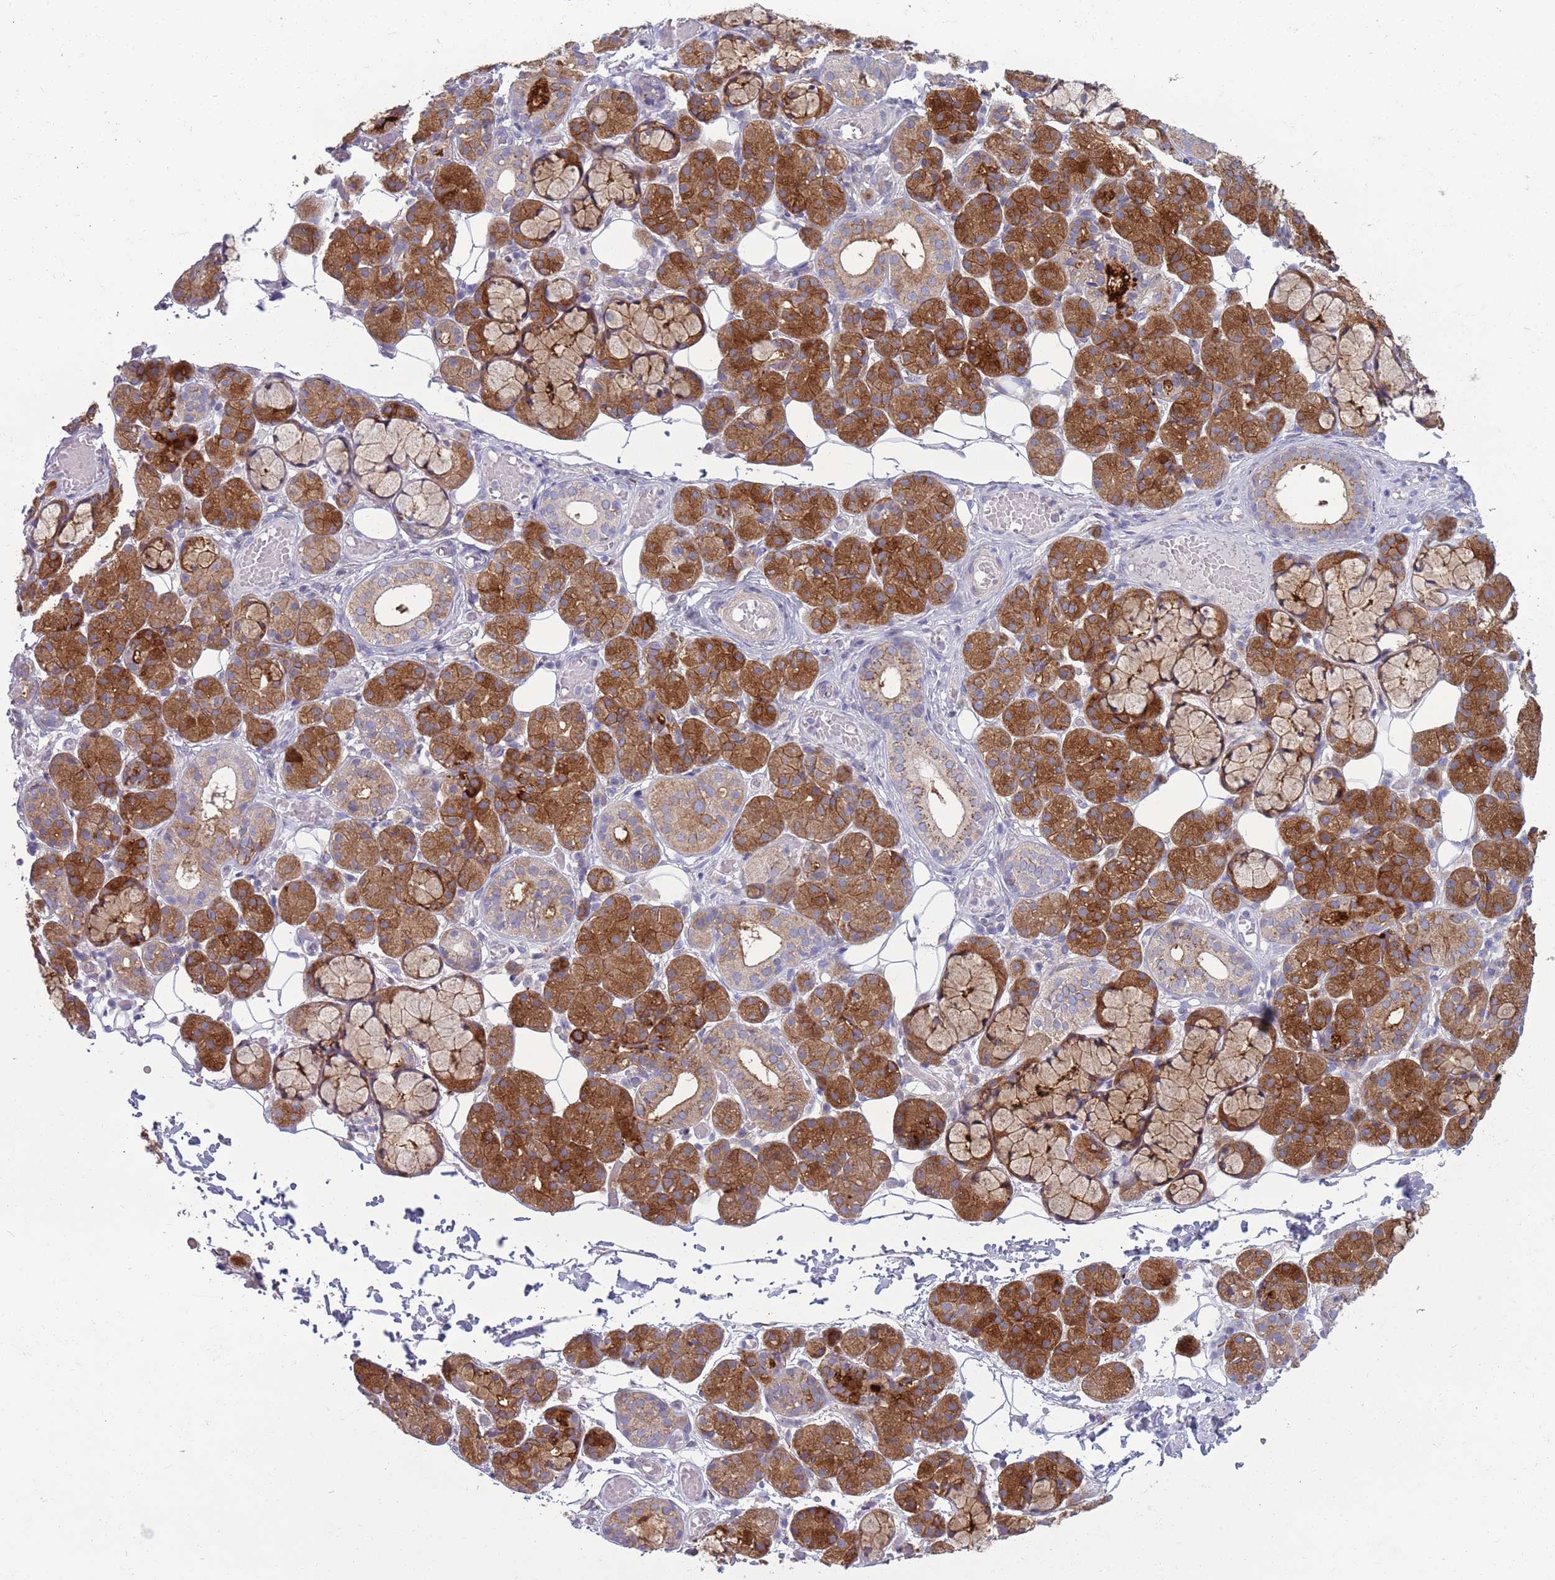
{"staining": {"intensity": "strong", "quantity": ">75%", "location": "cytoplasmic/membranous"}, "tissue": "salivary gland", "cell_type": "Glandular cells", "image_type": "normal", "snomed": [{"axis": "morphology", "description": "Normal tissue, NOS"}, {"axis": "topography", "description": "Salivary gland"}], "caption": "Immunohistochemistry (DAB (3,3'-diaminobenzidine)) staining of benign salivary gland demonstrates strong cytoplasmic/membranous protein expression in about >75% of glandular cells. (Brightfield microscopy of DAB IHC at high magnification).", "gene": "ACSBG1", "patient": {"sex": "male", "age": 63}}